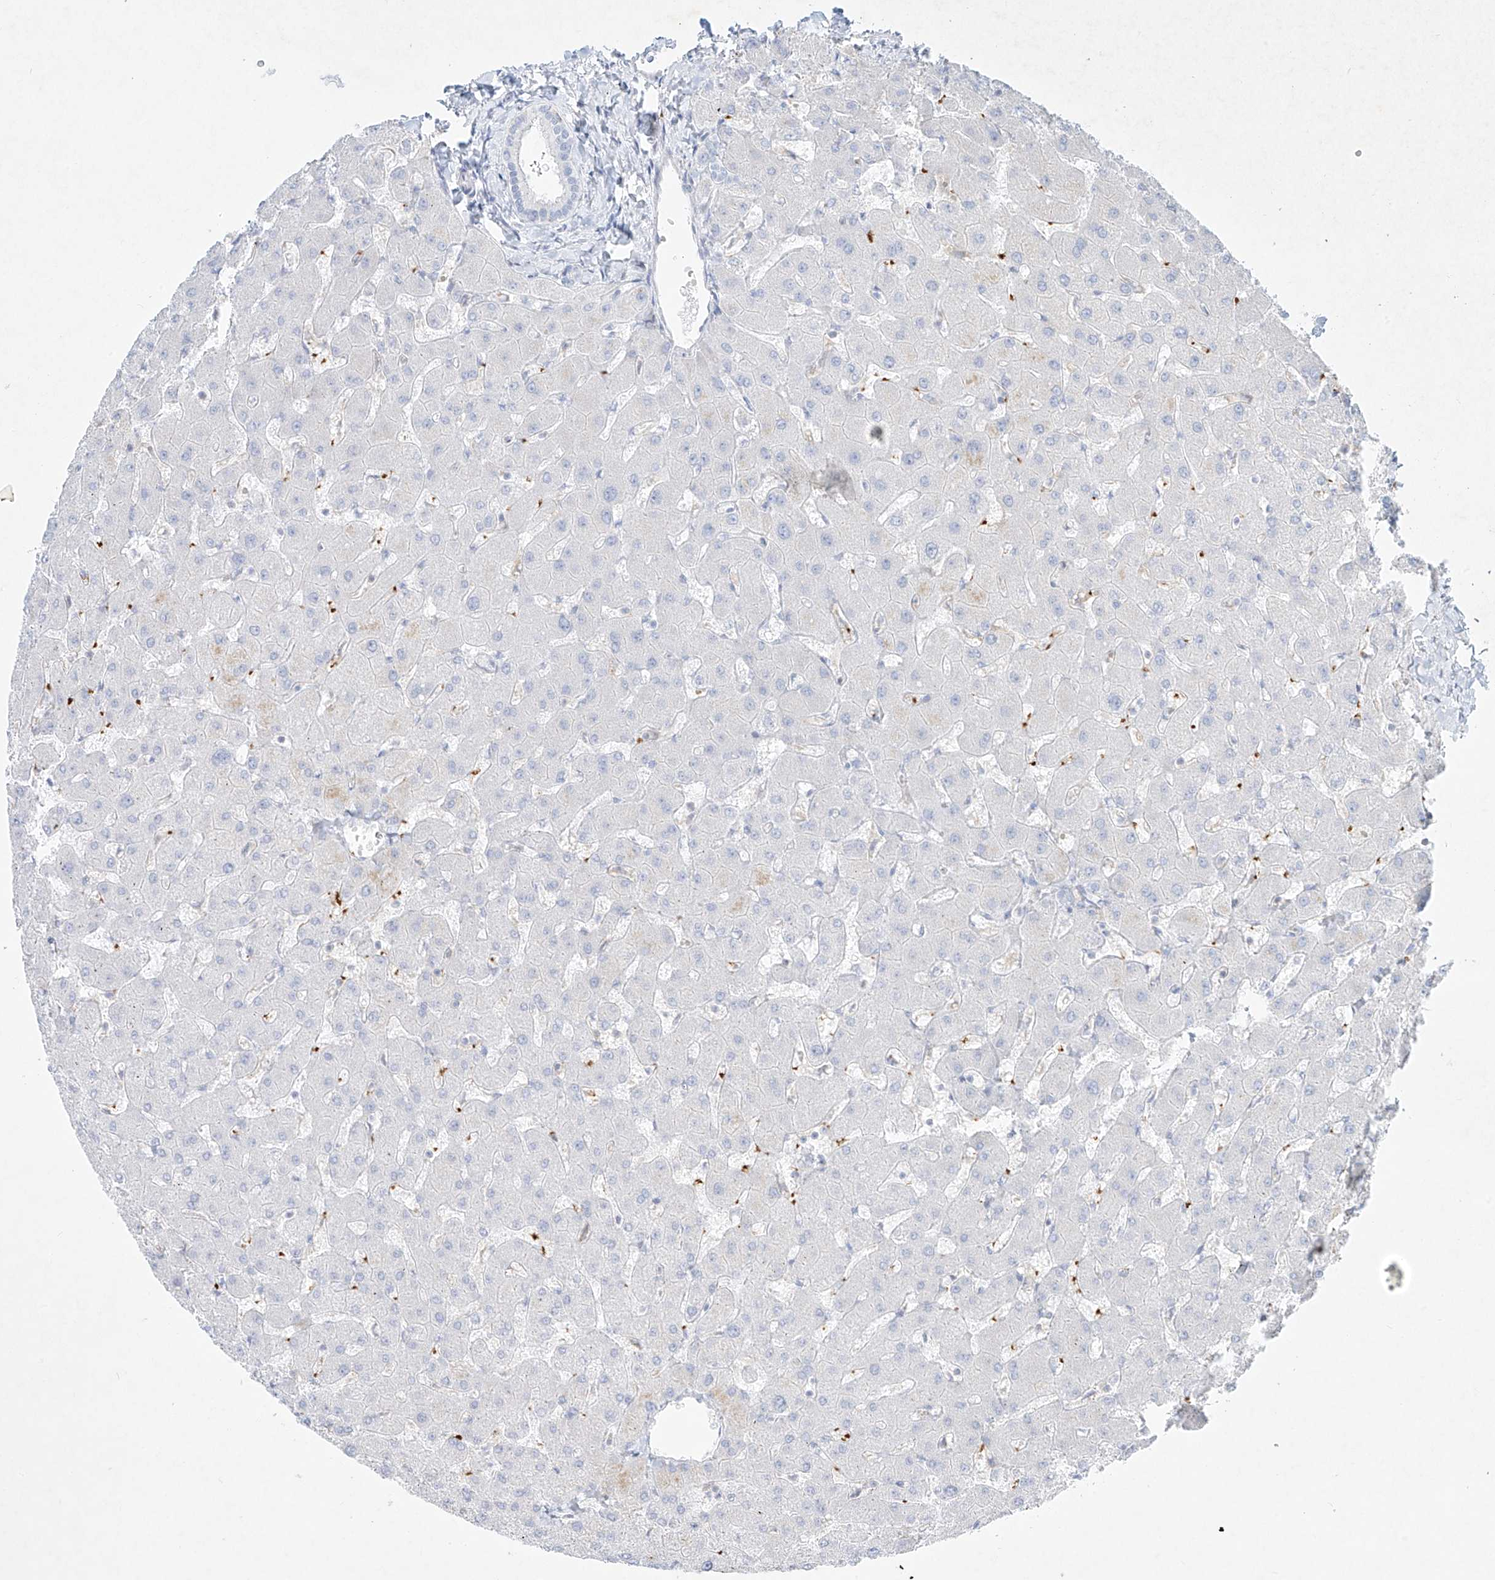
{"staining": {"intensity": "negative", "quantity": "none", "location": "none"}, "tissue": "liver", "cell_type": "Cholangiocytes", "image_type": "normal", "snomed": [{"axis": "morphology", "description": "Normal tissue, NOS"}, {"axis": "topography", "description": "Liver"}], "caption": "Immunohistochemical staining of benign human liver exhibits no significant positivity in cholangiocytes.", "gene": "PLEK", "patient": {"sex": "female", "age": 63}}